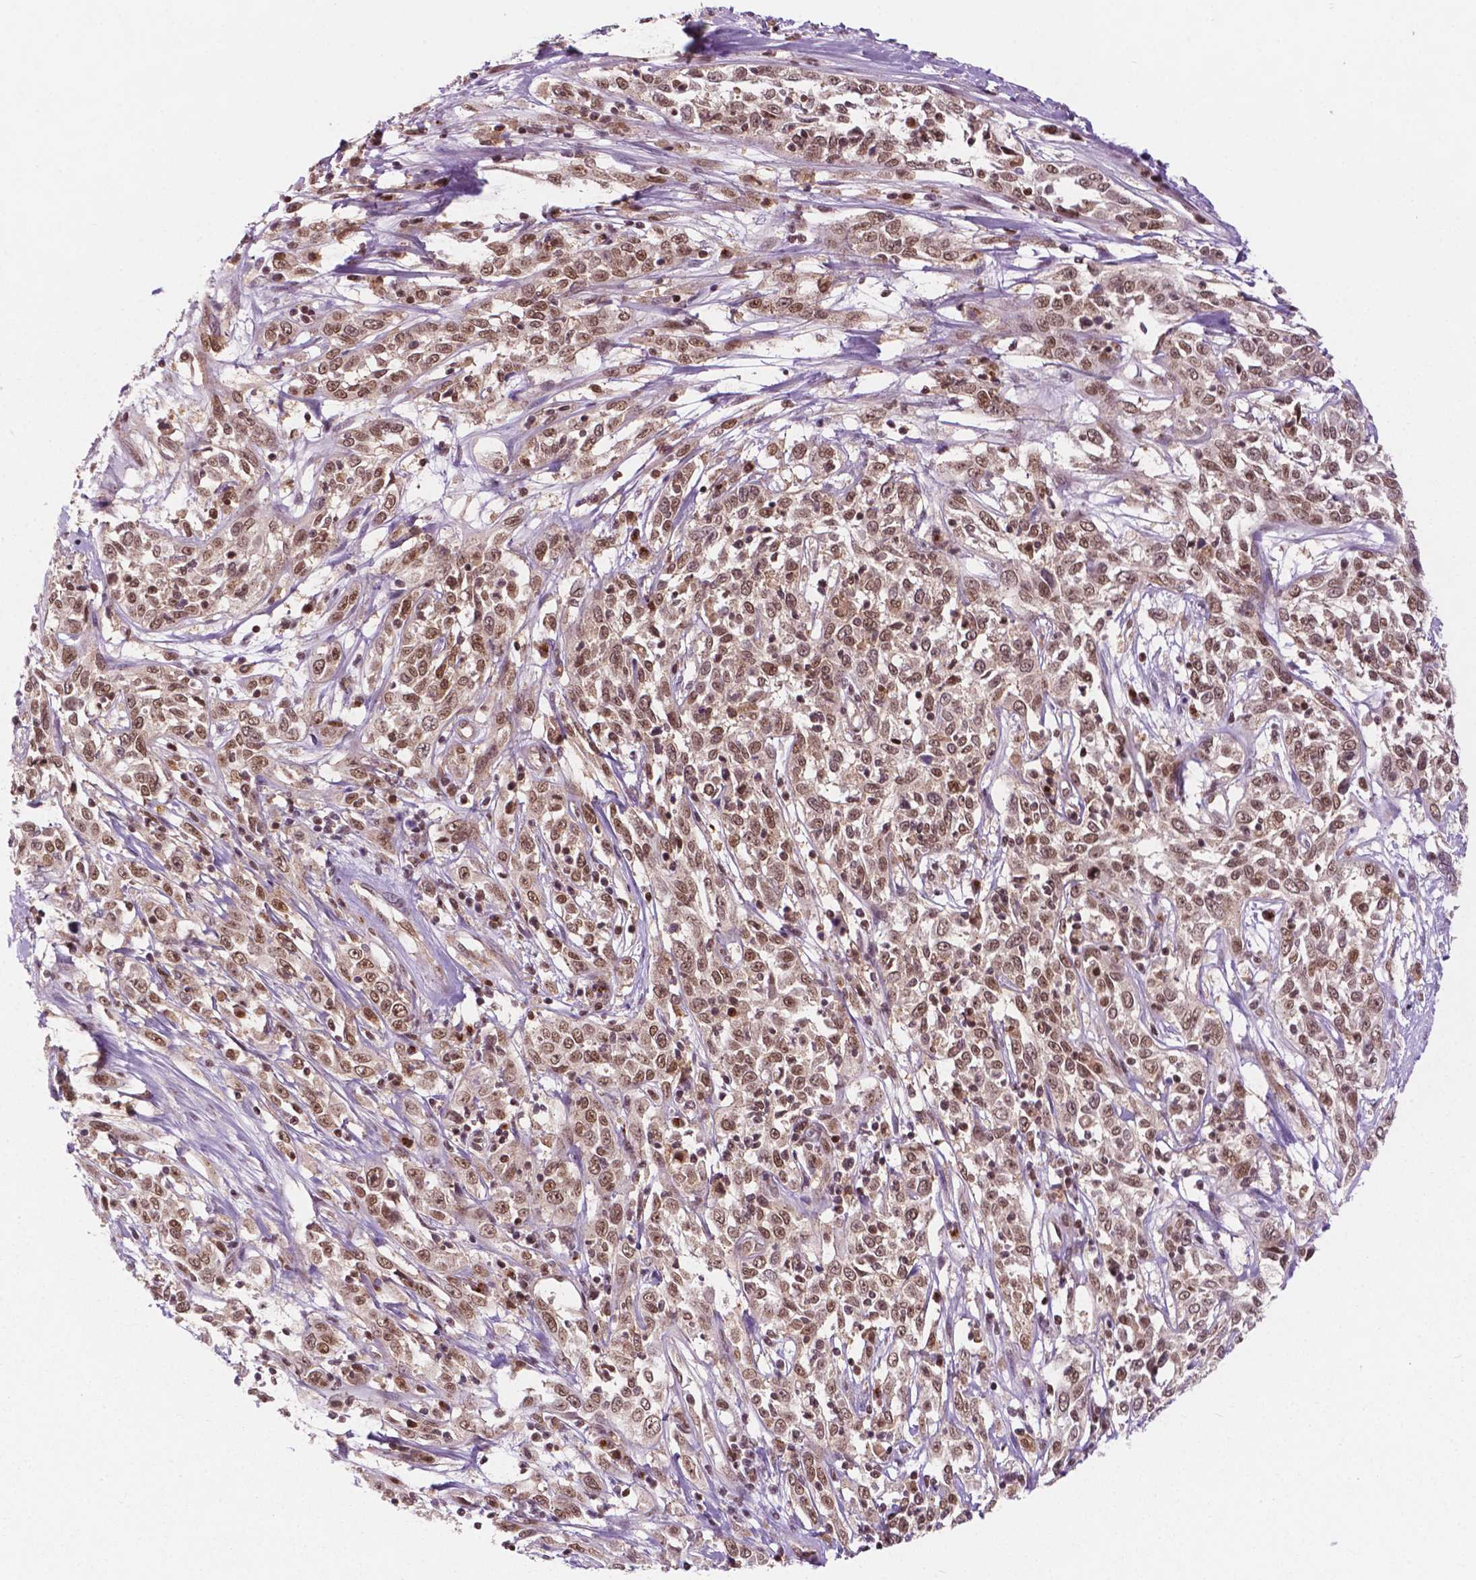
{"staining": {"intensity": "moderate", "quantity": ">75%", "location": "nuclear"}, "tissue": "cervical cancer", "cell_type": "Tumor cells", "image_type": "cancer", "snomed": [{"axis": "morphology", "description": "Adenocarcinoma, NOS"}, {"axis": "topography", "description": "Cervix"}], "caption": "A brown stain labels moderate nuclear expression of a protein in adenocarcinoma (cervical) tumor cells.", "gene": "PER2", "patient": {"sex": "female", "age": 40}}